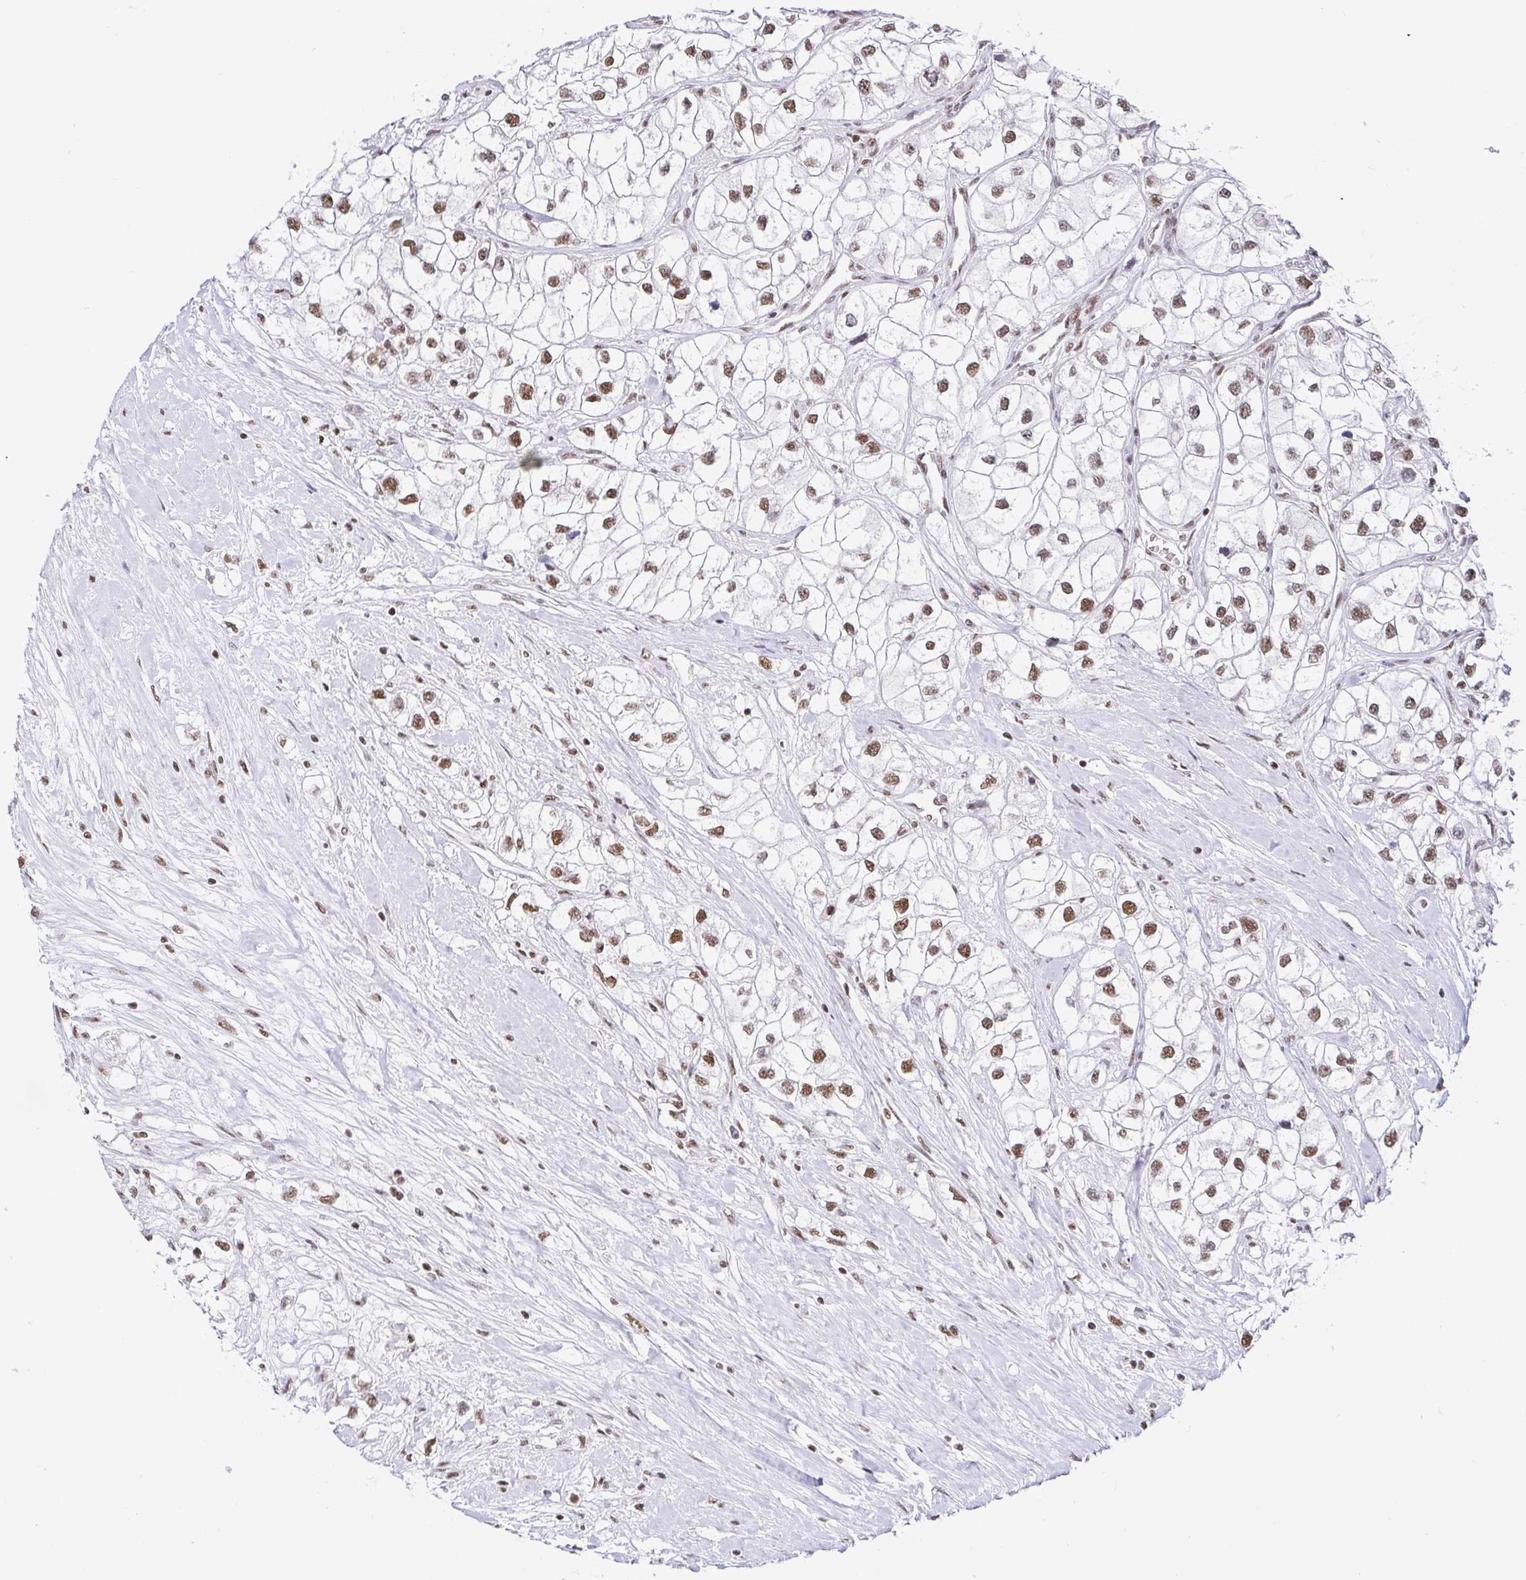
{"staining": {"intensity": "moderate", "quantity": ">75%", "location": "nuclear"}, "tissue": "renal cancer", "cell_type": "Tumor cells", "image_type": "cancer", "snomed": [{"axis": "morphology", "description": "Adenocarcinoma, NOS"}, {"axis": "topography", "description": "Kidney"}], "caption": "Immunohistochemical staining of human renal cancer displays medium levels of moderate nuclear protein positivity in approximately >75% of tumor cells.", "gene": "EWSR1", "patient": {"sex": "male", "age": 59}}